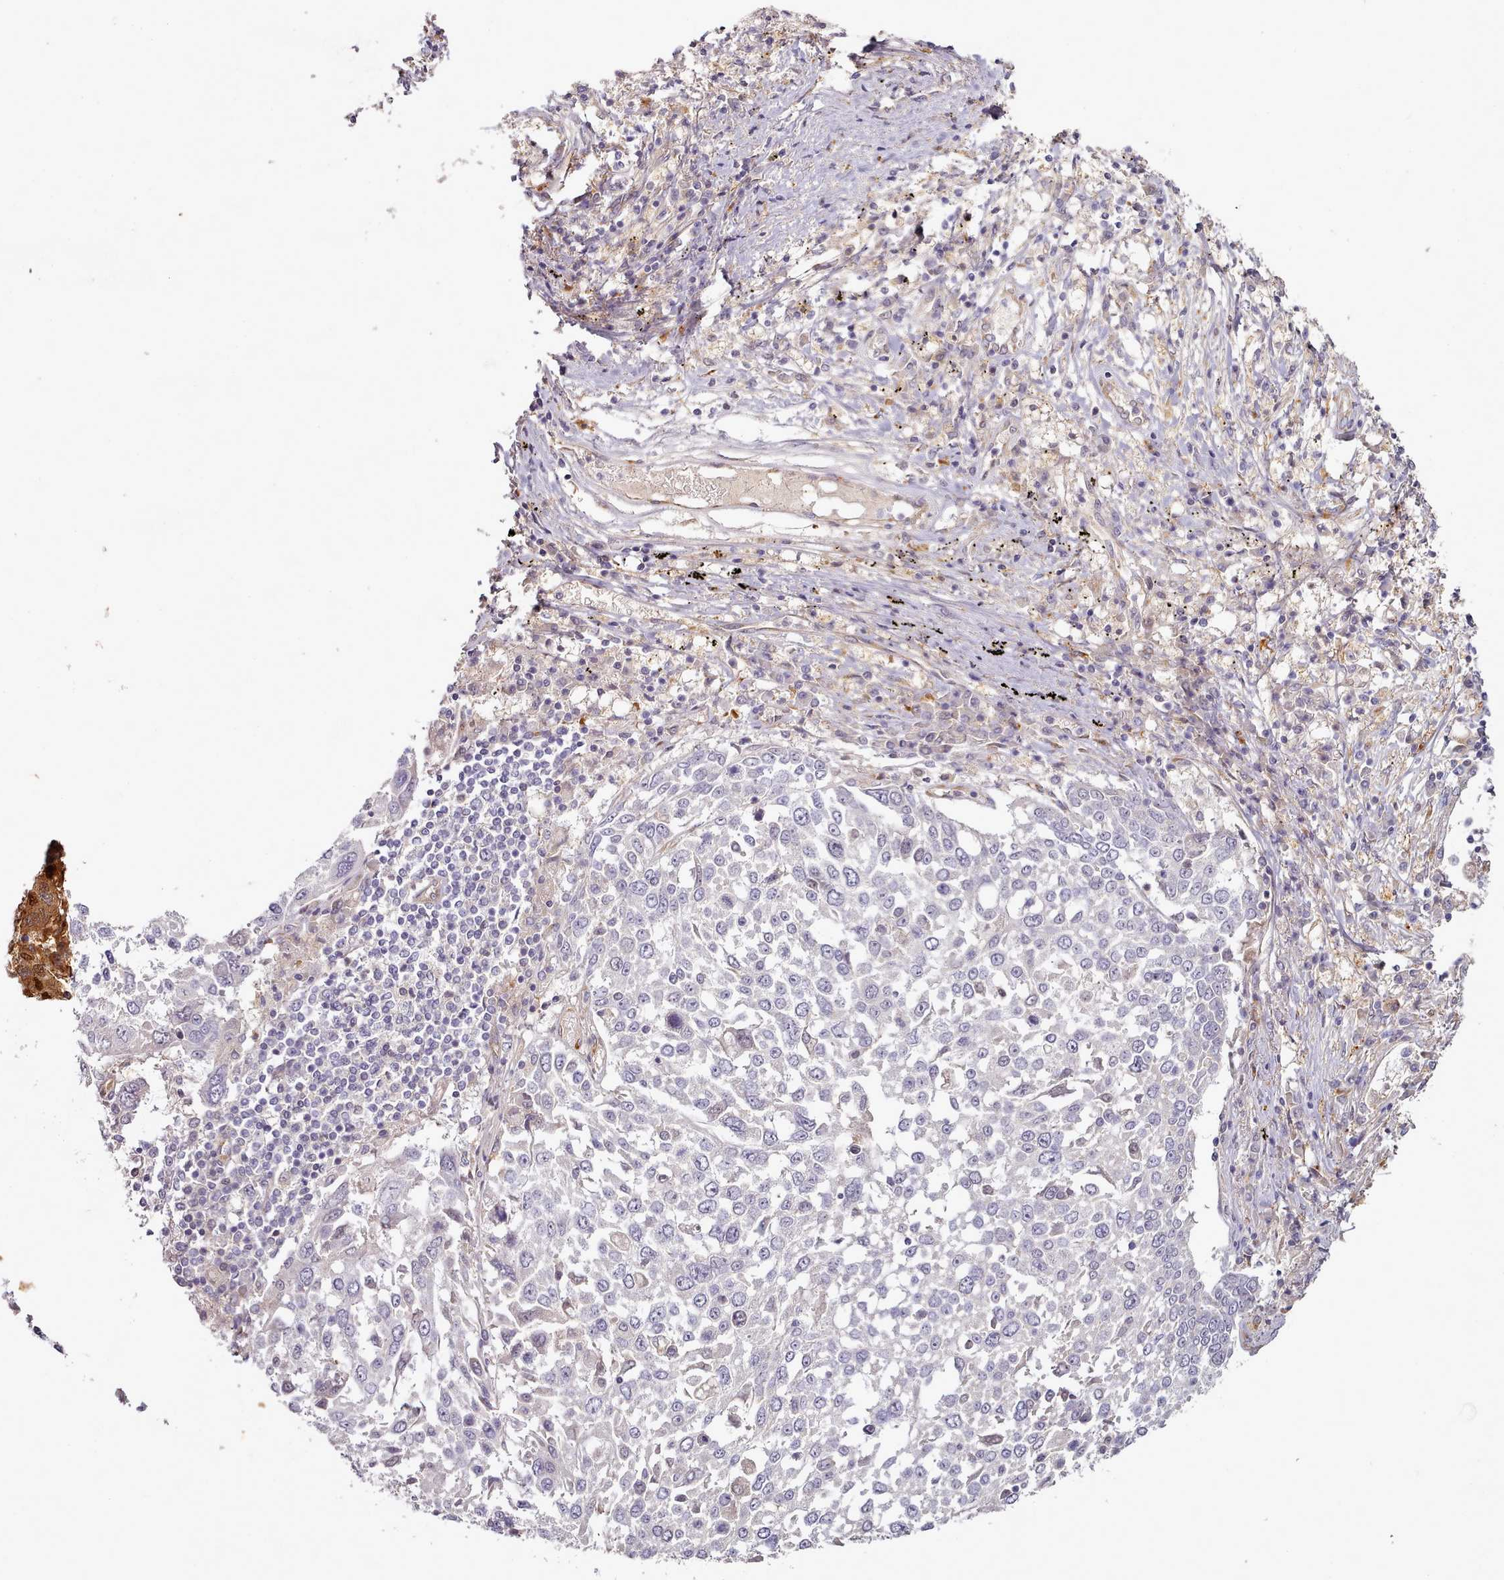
{"staining": {"intensity": "negative", "quantity": "none", "location": "none"}, "tissue": "lung cancer", "cell_type": "Tumor cells", "image_type": "cancer", "snomed": [{"axis": "morphology", "description": "Squamous cell carcinoma, NOS"}, {"axis": "topography", "description": "Lung"}], "caption": "Squamous cell carcinoma (lung) was stained to show a protein in brown. There is no significant staining in tumor cells.", "gene": "C1QTNF5", "patient": {"sex": "male", "age": 65}}